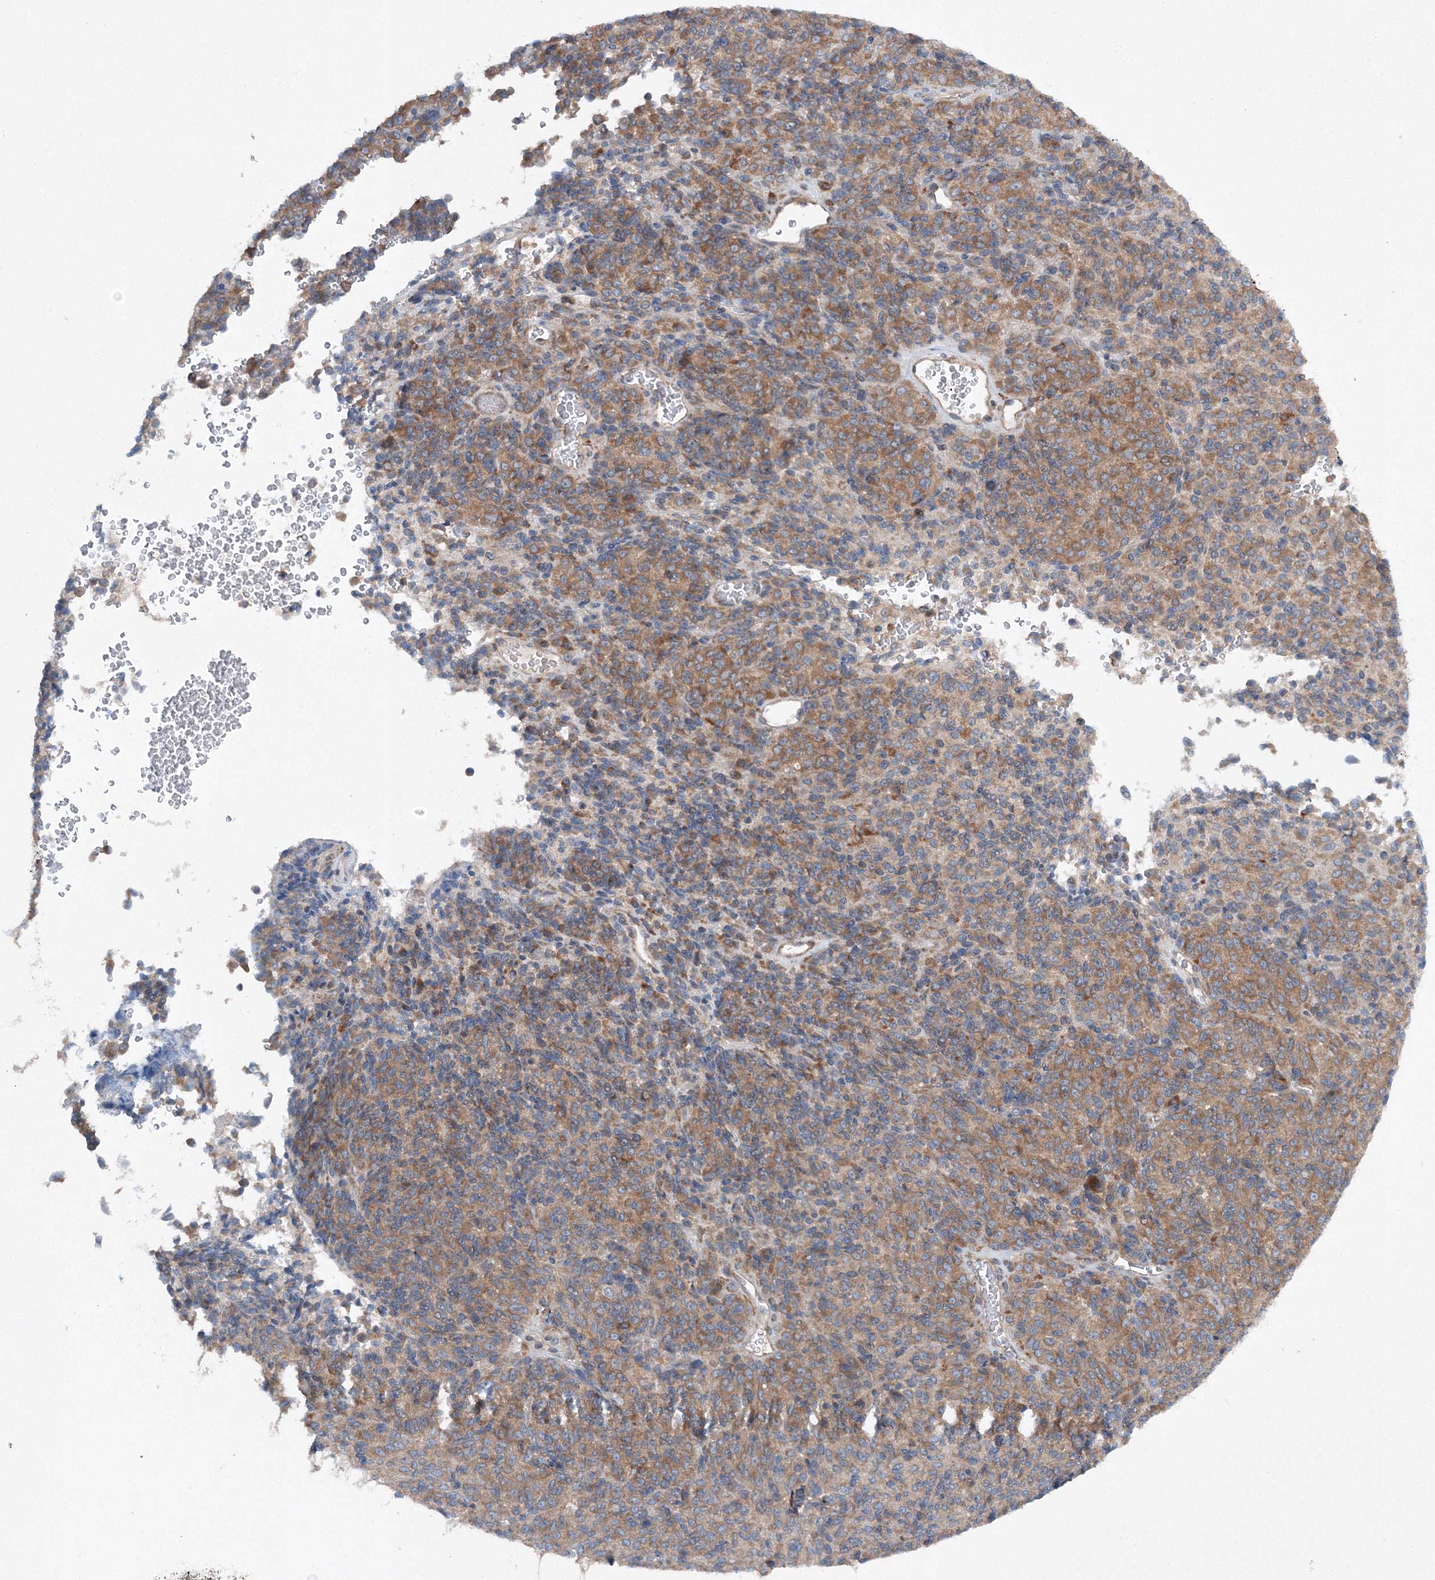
{"staining": {"intensity": "moderate", "quantity": ">75%", "location": "cytoplasmic/membranous"}, "tissue": "melanoma", "cell_type": "Tumor cells", "image_type": "cancer", "snomed": [{"axis": "morphology", "description": "Malignant melanoma, Metastatic site"}, {"axis": "topography", "description": "Brain"}], "caption": "Melanoma stained with DAB (3,3'-diaminobenzidine) IHC displays medium levels of moderate cytoplasmic/membranous positivity in about >75% of tumor cells.", "gene": "SLC36A1", "patient": {"sex": "female", "age": 56}}